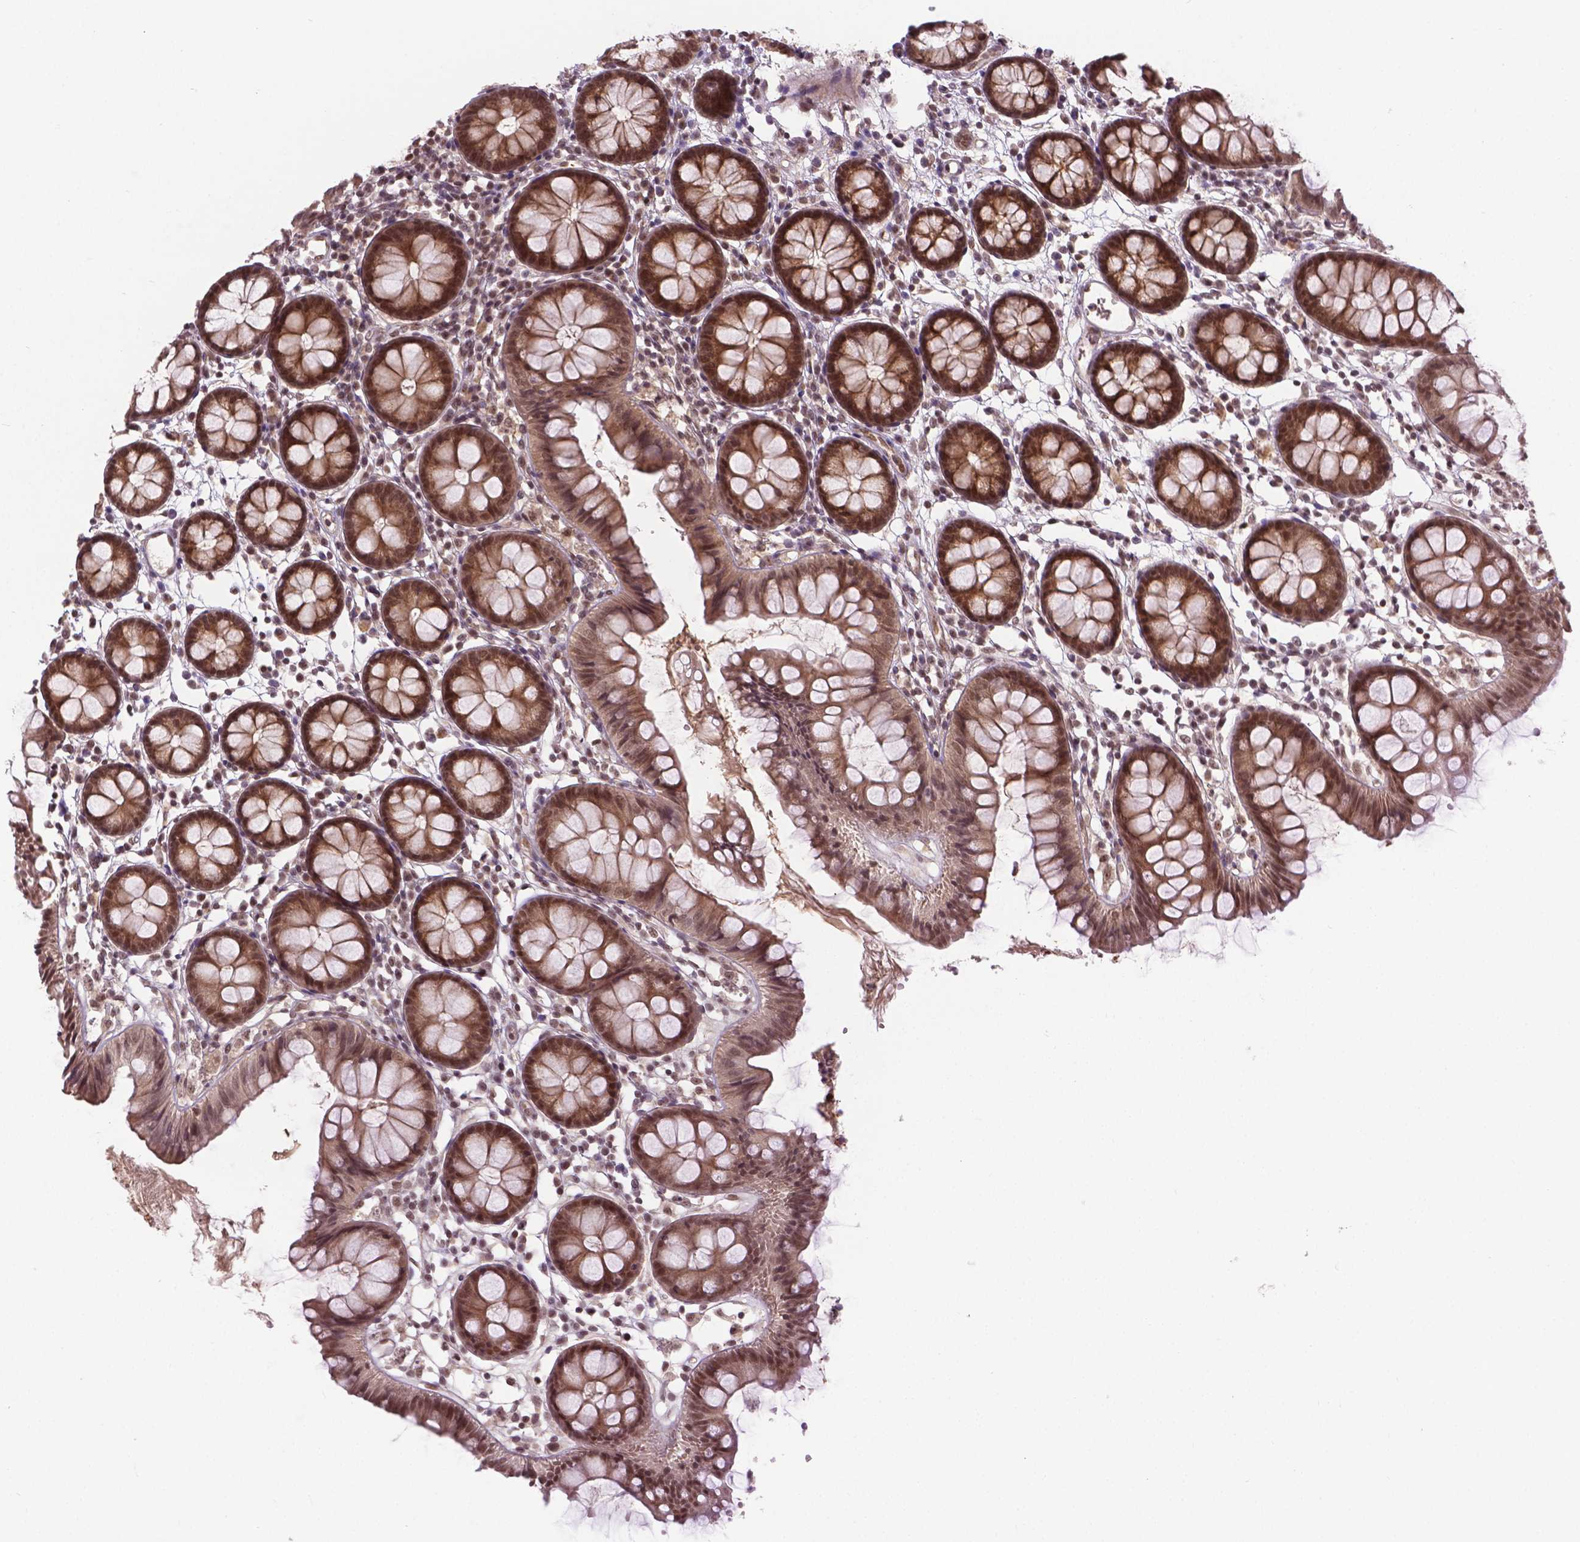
{"staining": {"intensity": "moderate", "quantity": ">75%", "location": "cytoplasmic/membranous,nuclear"}, "tissue": "colon", "cell_type": "Endothelial cells", "image_type": "normal", "snomed": [{"axis": "morphology", "description": "Normal tissue, NOS"}, {"axis": "topography", "description": "Colon"}], "caption": "About >75% of endothelial cells in unremarkable human colon reveal moderate cytoplasmic/membranous,nuclear protein positivity as visualized by brown immunohistochemical staining.", "gene": "ANKRD54", "patient": {"sex": "female", "age": 84}}